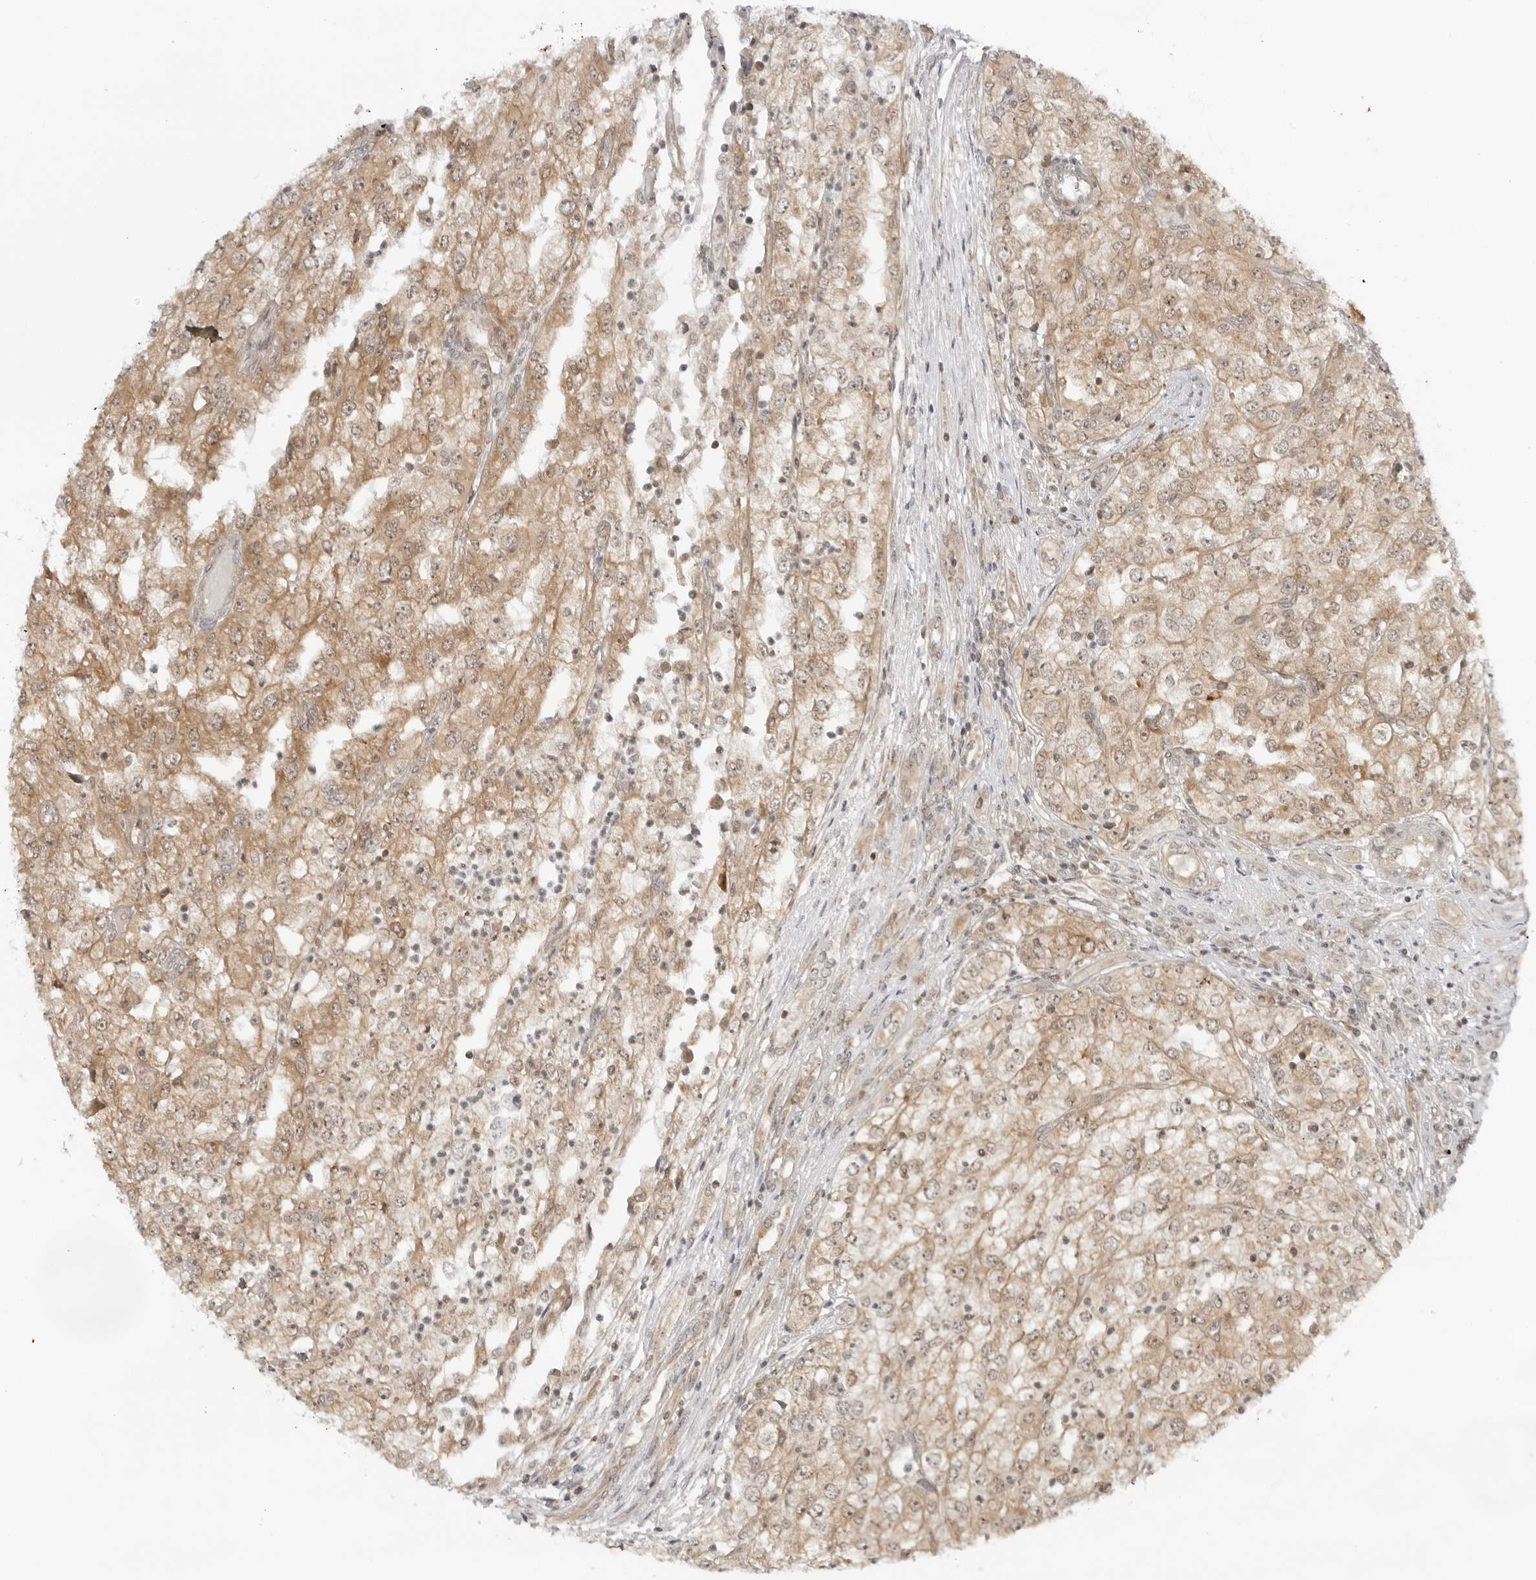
{"staining": {"intensity": "moderate", "quantity": ">75%", "location": "cytoplasmic/membranous"}, "tissue": "renal cancer", "cell_type": "Tumor cells", "image_type": "cancer", "snomed": [{"axis": "morphology", "description": "Adenocarcinoma, NOS"}, {"axis": "topography", "description": "Kidney"}], "caption": "Human renal adenocarcinoma stained with a brown dye exhibits moderate cytoplasmic/membranous positive positivity in about >75% of tumor cells.", "gene": "PRRC2C", "patient": {"sex": "female", "age": 54}}